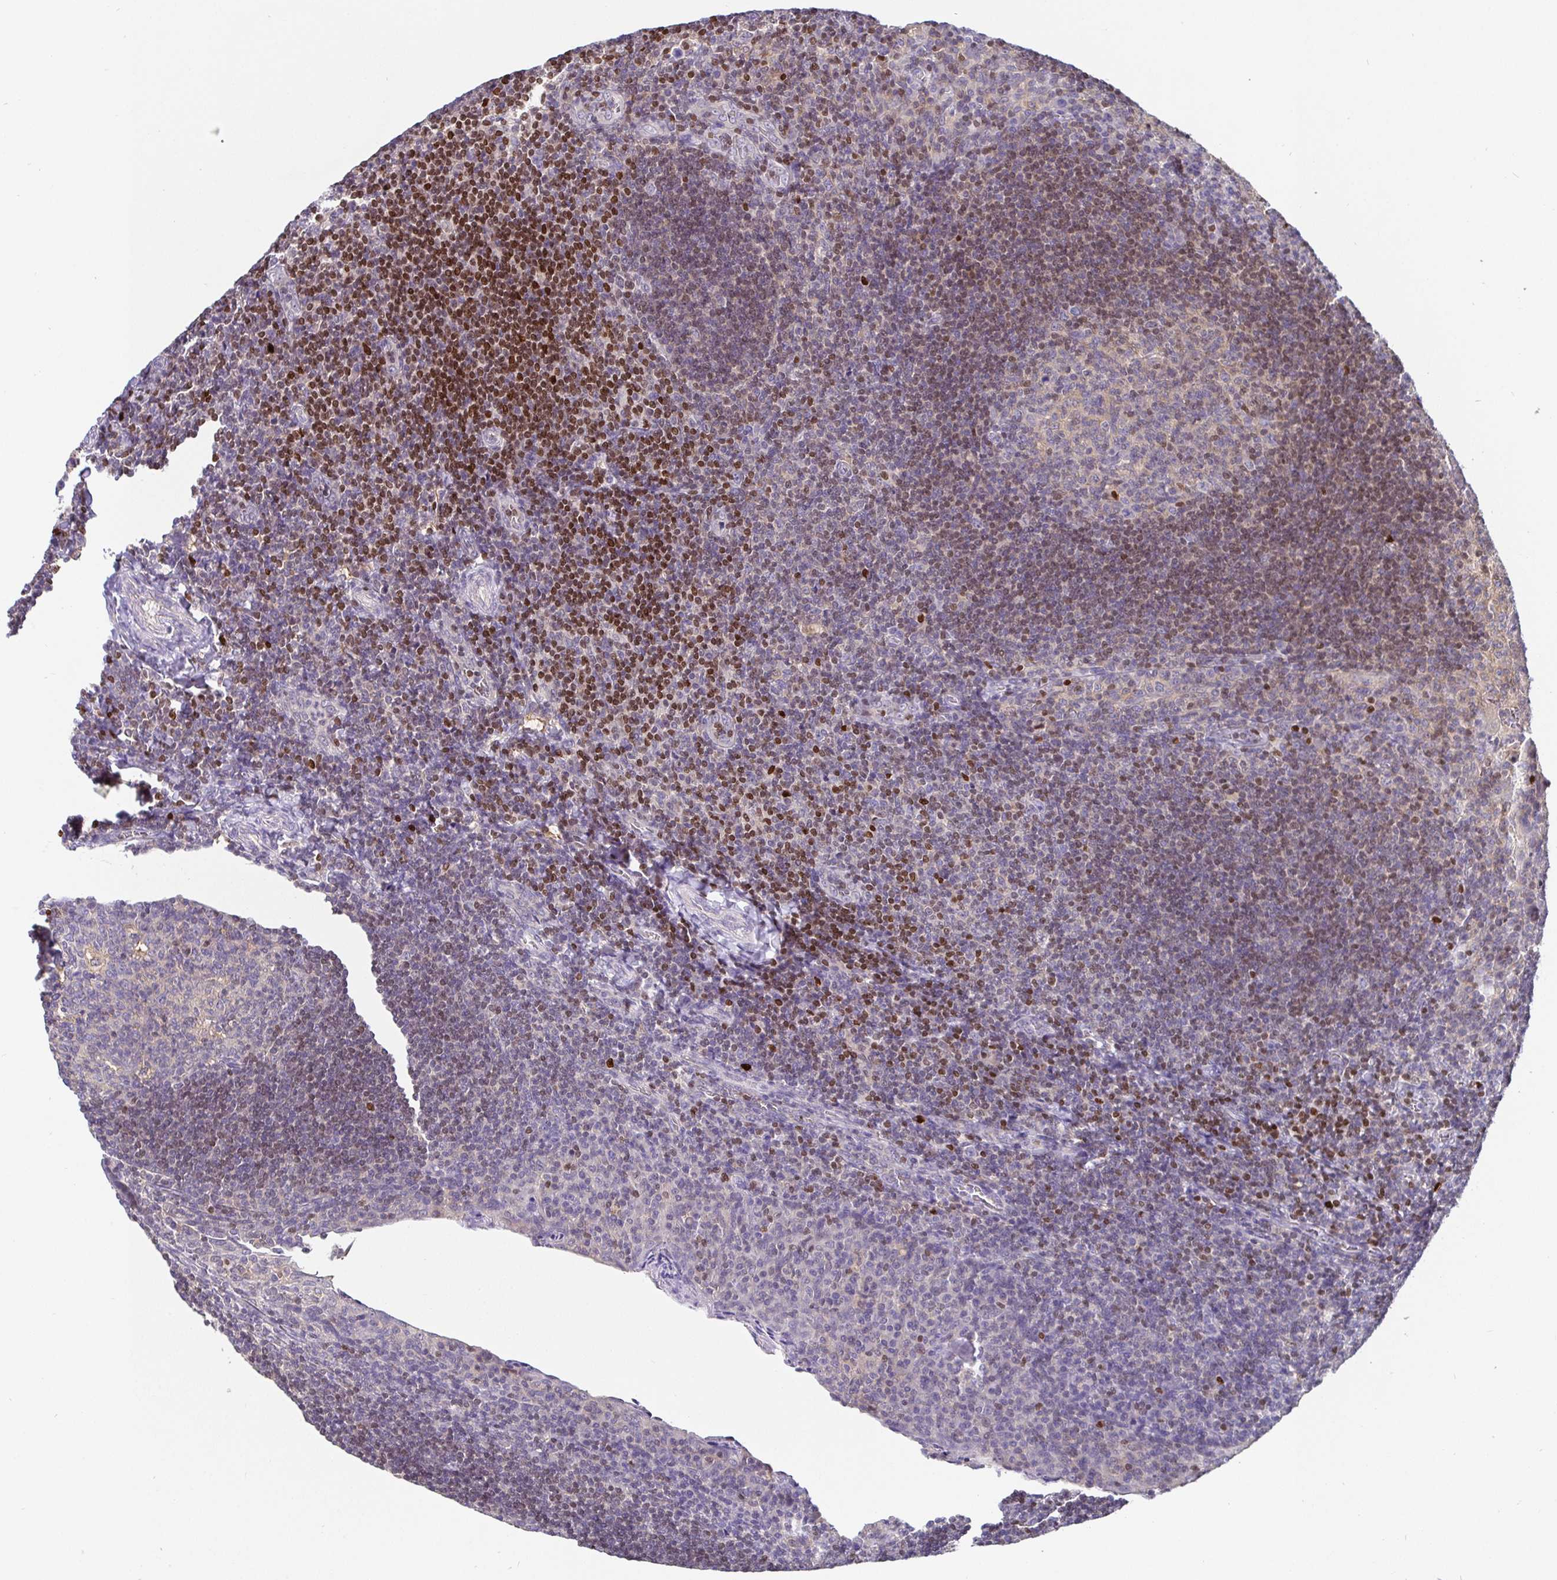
{"staining": {"intensity": "weak", "quantity": "<25%", "location": "nuclear"}, "tissue": "tonsil", "cell_type": "Germinal center cells", "image_type": "normal", "snomed": [{"axis": "morphology", "description": "Normal tissue, NOS"}, {"axis": "topography", "description": "Tonsil"}], "caption": "Image shows no protein positivity in germinal center cells of unremarkable tonsil.", "gene": "SATB1", "patient": {"sex": "male", "age": 17}}